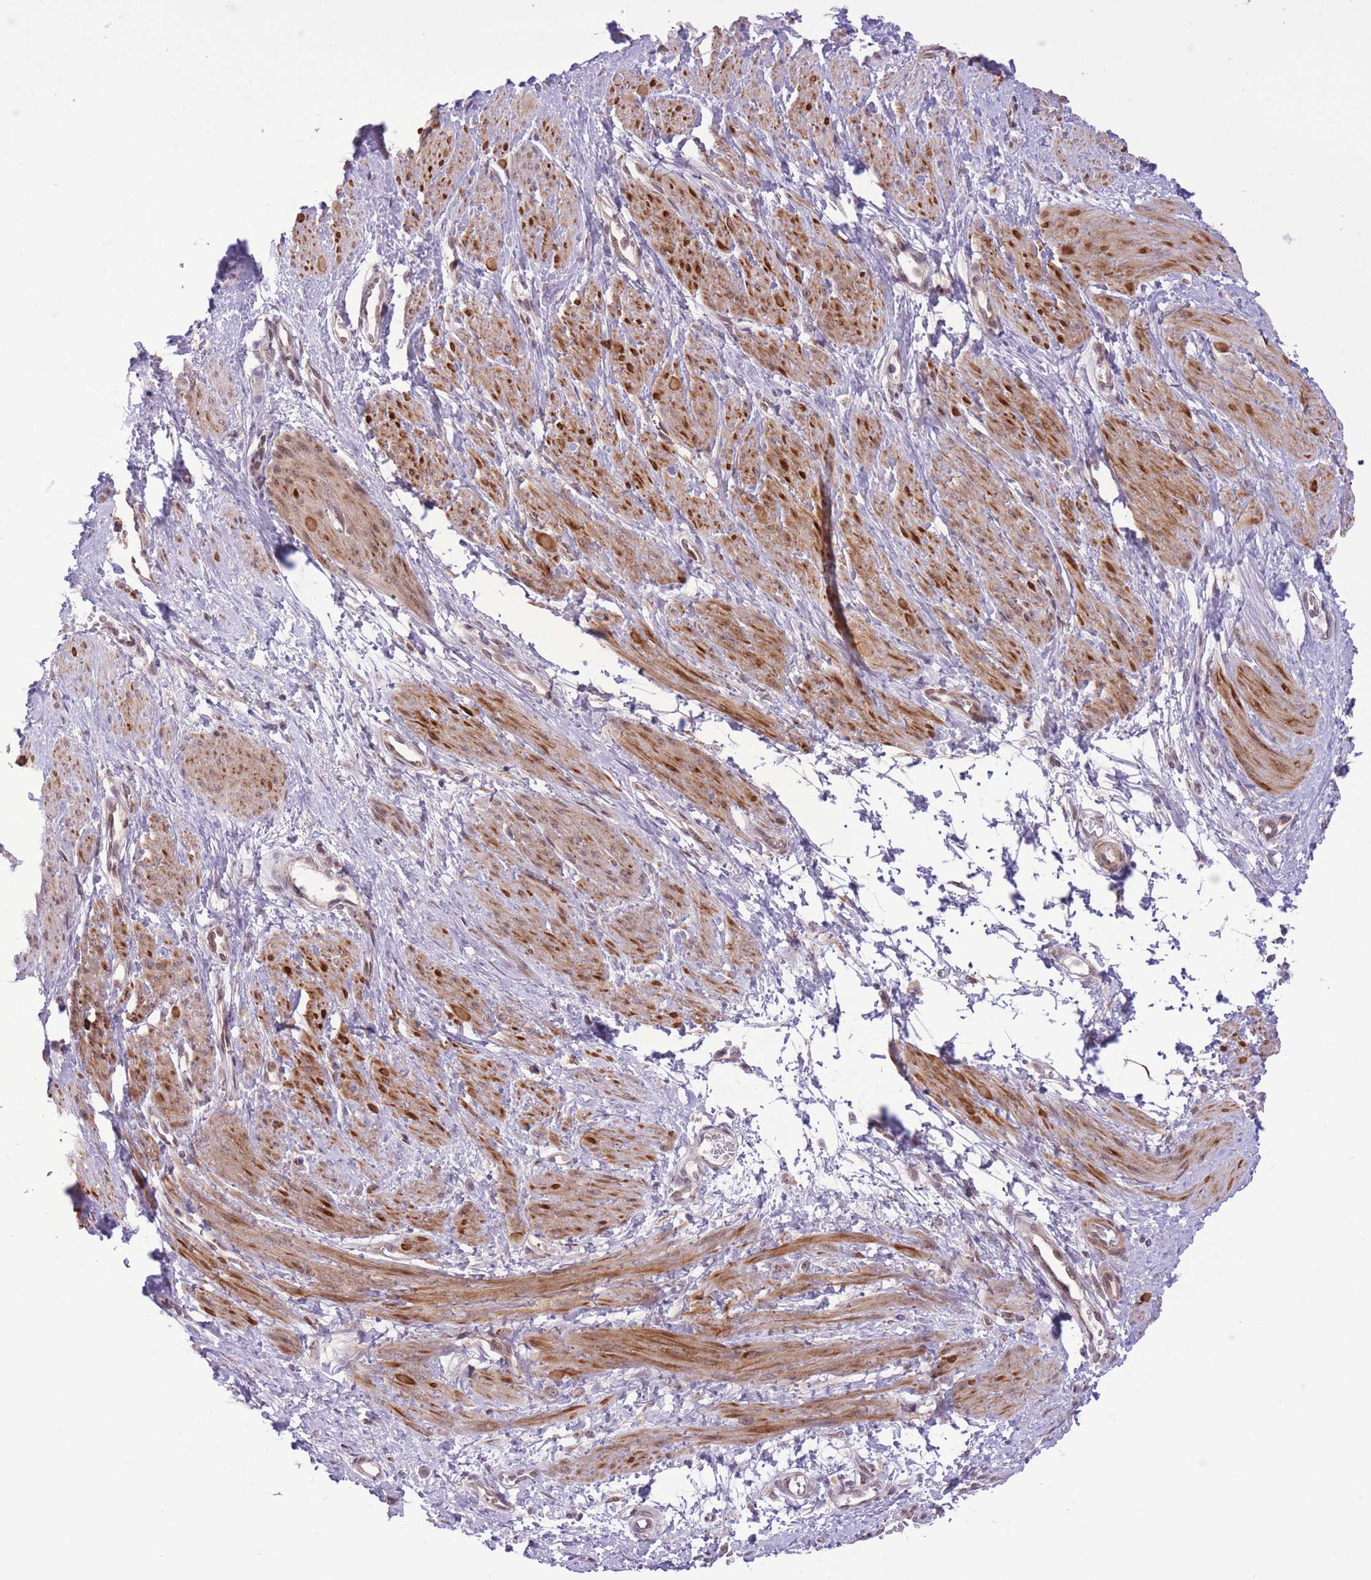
{"staining": {"intensity": "strong", "quantity": "25%-75%", "location": "cytoplasmic/membranous"}, "tissue": "smooth muscle", "cell_type": "Smooth muscle cells", "image_type": "normal", "snomed": [{"axis": "morphology", "description": "Normal tissue, NOS"}, {"axis": "topography", "description": "Smooth muscle"}, {"axis": "topography", "description": "Uterus"}], "caption": "Approximately 25%-75% of smooth muscle cells in unremarkable smooth muscle reveal strong cytoplasmic/membranous protein positivity as visualized by brown immunohistochemical staining.", "gene": "ZBED5", "patient": {"sex": "female", "age": 39}}